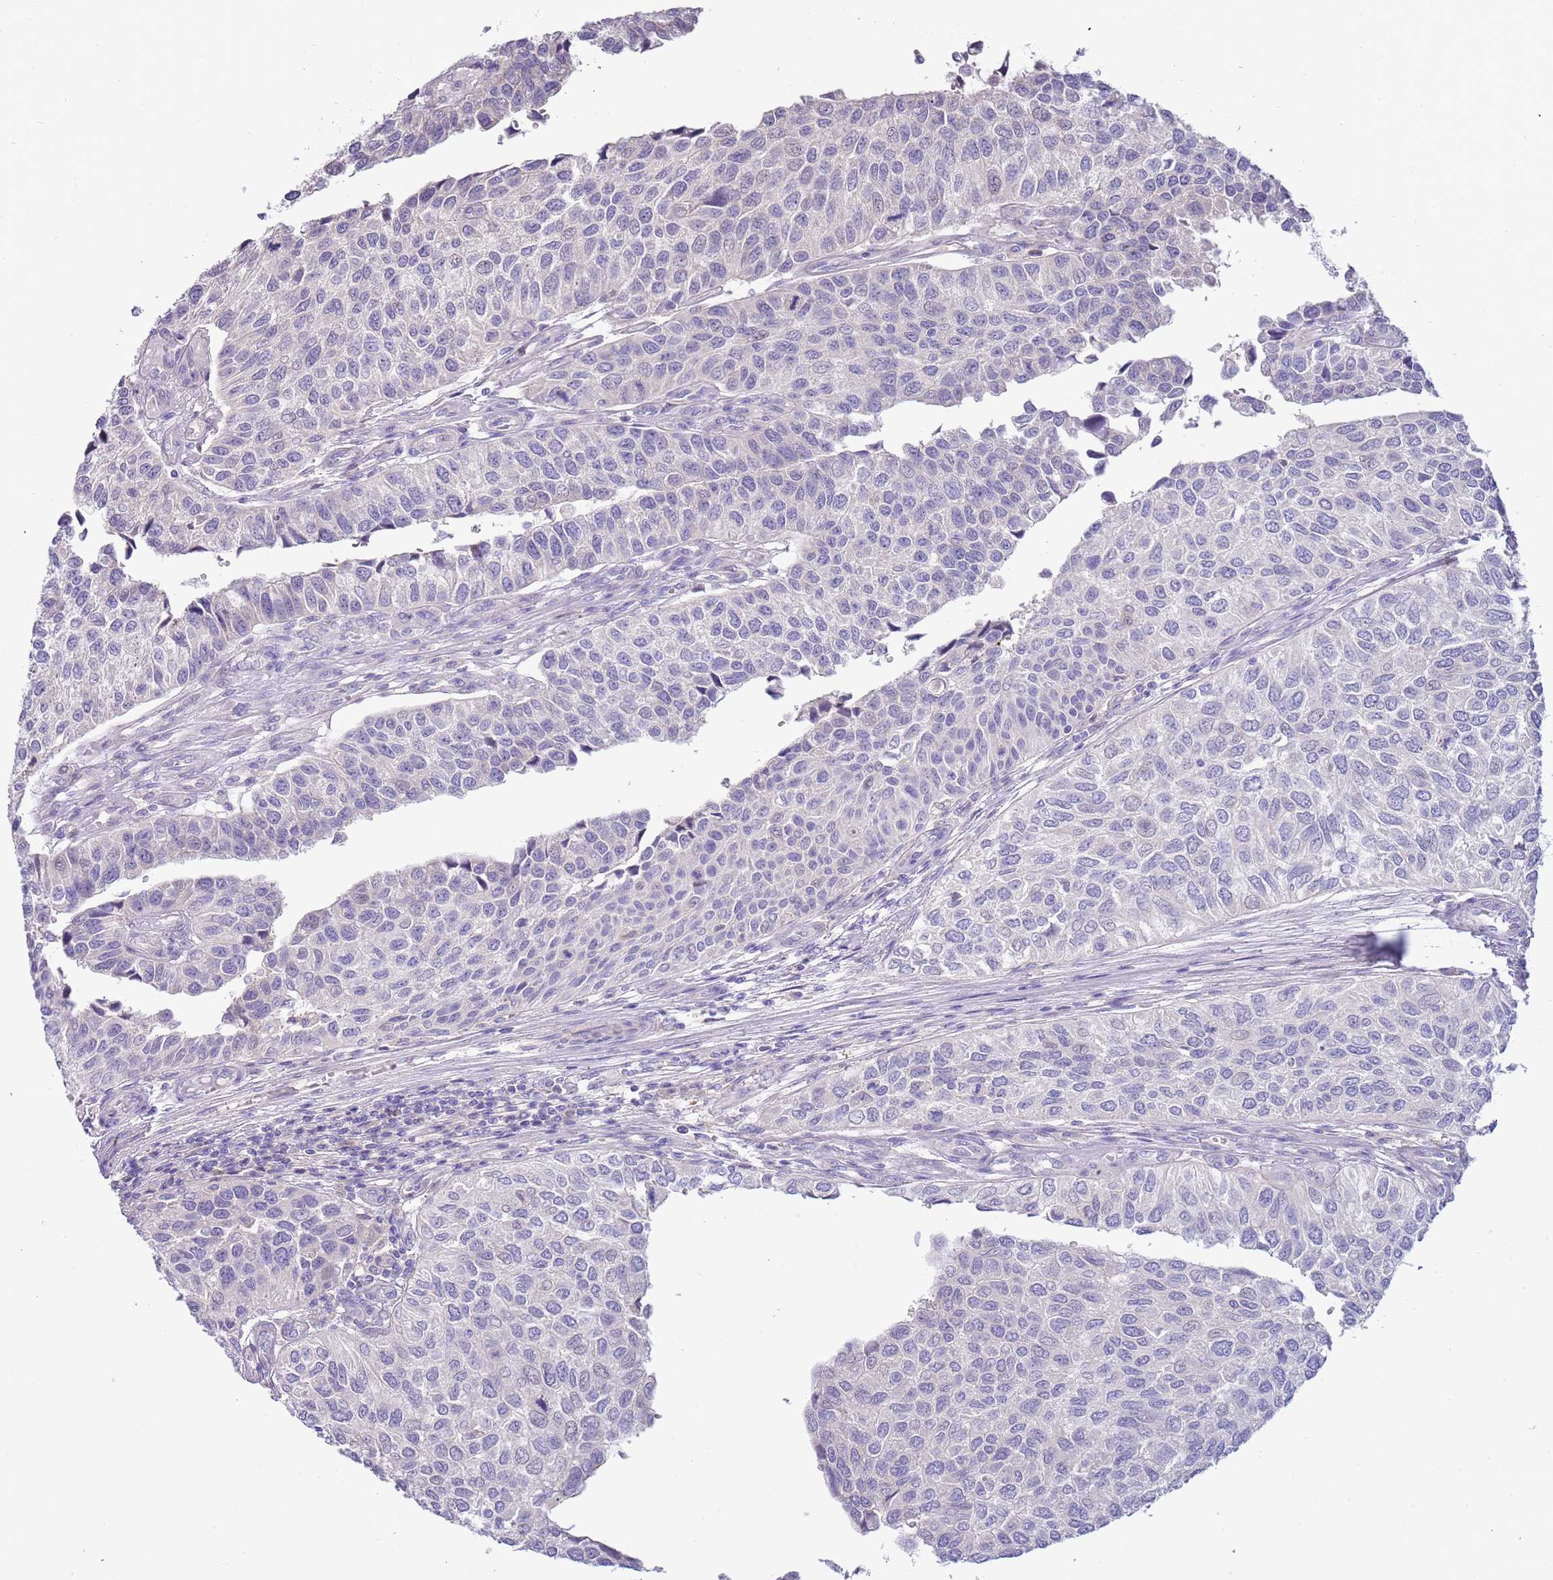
{"staining": {"intensity": "negative", "quantity": "none", "location": "none"}, "tissue": "urothelial cancer", "cell_type": "Tumor cells", "image_type": "cancer", "snomed": [{"axis": "morphology", "description": "Urothelial carcinoma, NOS"}, {"axis": "topography", "description": "Urinary bladder"}], "caption": "A photomicrograph of urothelial cancer stained for a protein shows no brown staining in tumor cells.", "gene": "CABYR", "patient": {"sex": "male", "age": 55}}